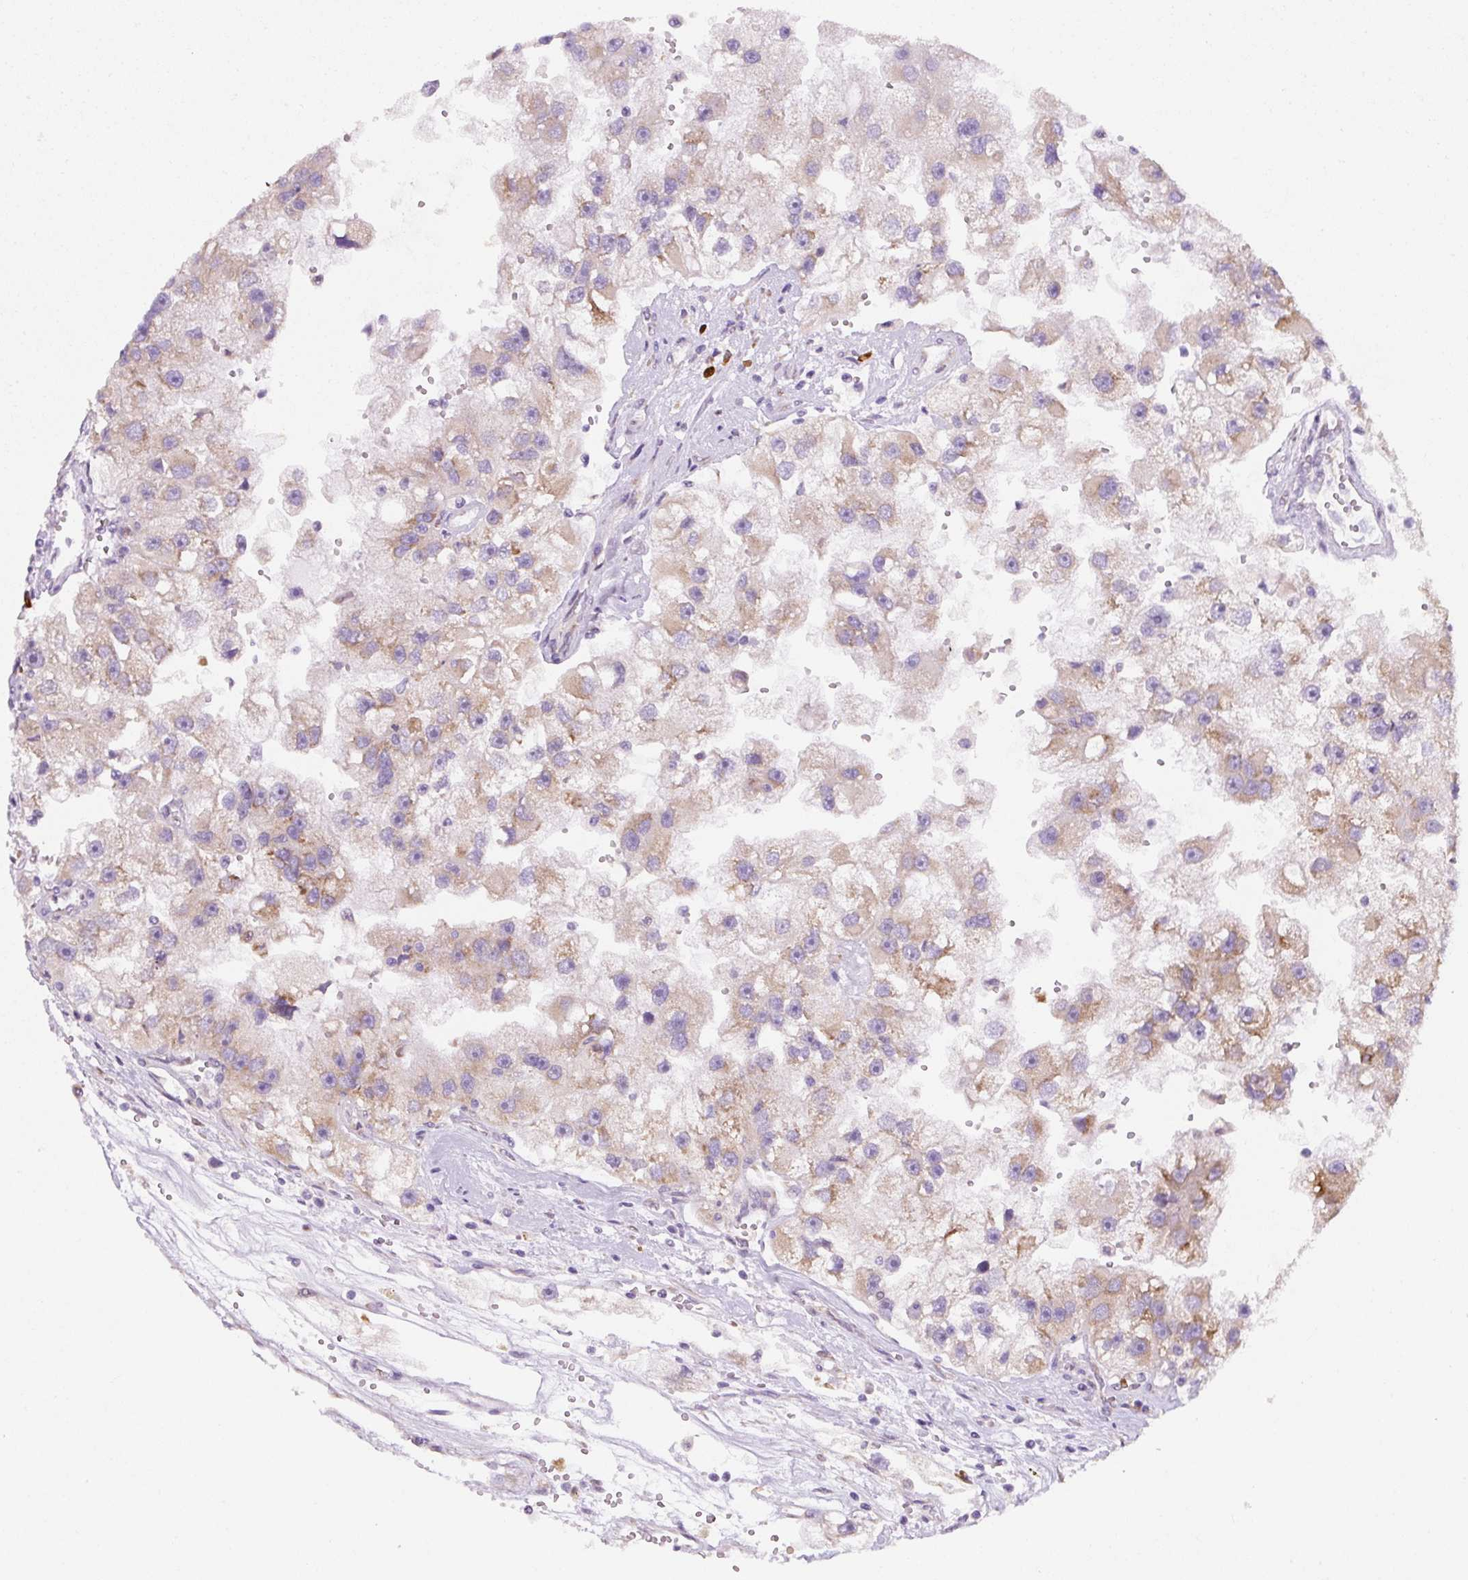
{"staining": {"intensity": "weak", "quantity": "25%-75%", "location": "cytoplasmic/membranous"}, "tissue": "renal cancer", "cell_type": "Tumor cells", "image_type": "cancer", "snomed": [{"axis": "morphology", "description": "Adenocarcinoma, NOS"}, {"axis": "topography", "description": "Kidney"}], "caption": "Protein staining of renal cancer tissue exhibits weak cytoplasmic/membranous staining in approximately 25%-75% of tumor cells.", "gene": "DDOST", "patient": {"sex": "male", "age": 63}}